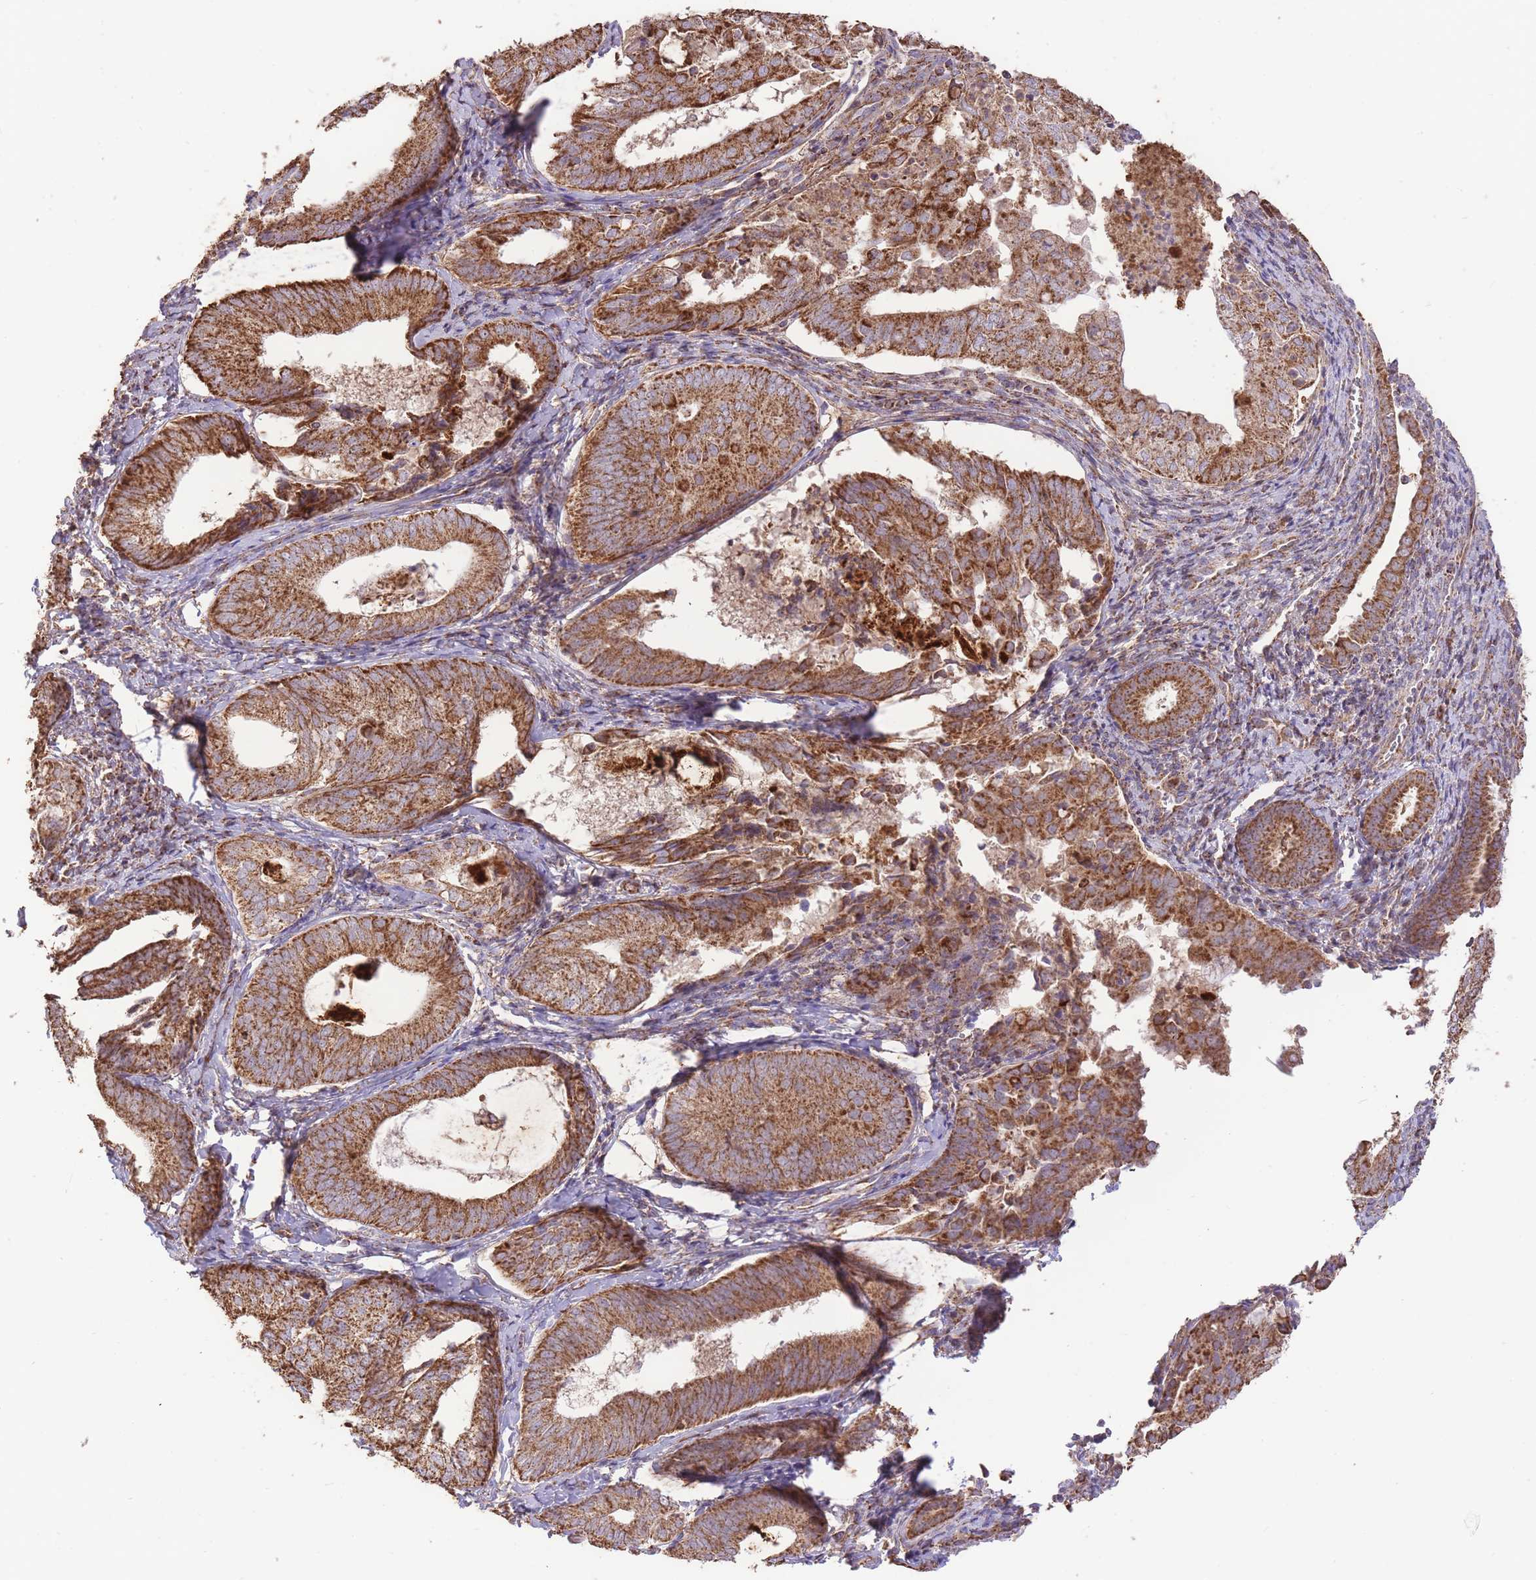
{"staining": {"intensity": "strong", "quantity": ">75%", "location": "cytoplasmic/membranous"}, "tissue": "endometrial cancer", "cell_type": "Tumor cells", "image_type": "cancer", "snomed": [{"axis": "morphology", "description": "Adenocarcinoma, NOS"}, {"axis": "topography", "description": "Endometrium"}], "caption": "Endometrial adenocarcinoma was stained to show a protein in brown. There is high levels of strong cytoplasmic/membranous expression in approximately >75% of tumor cells.", "gene": "PREP", "patient": {"sex": "female", "age": 87}}